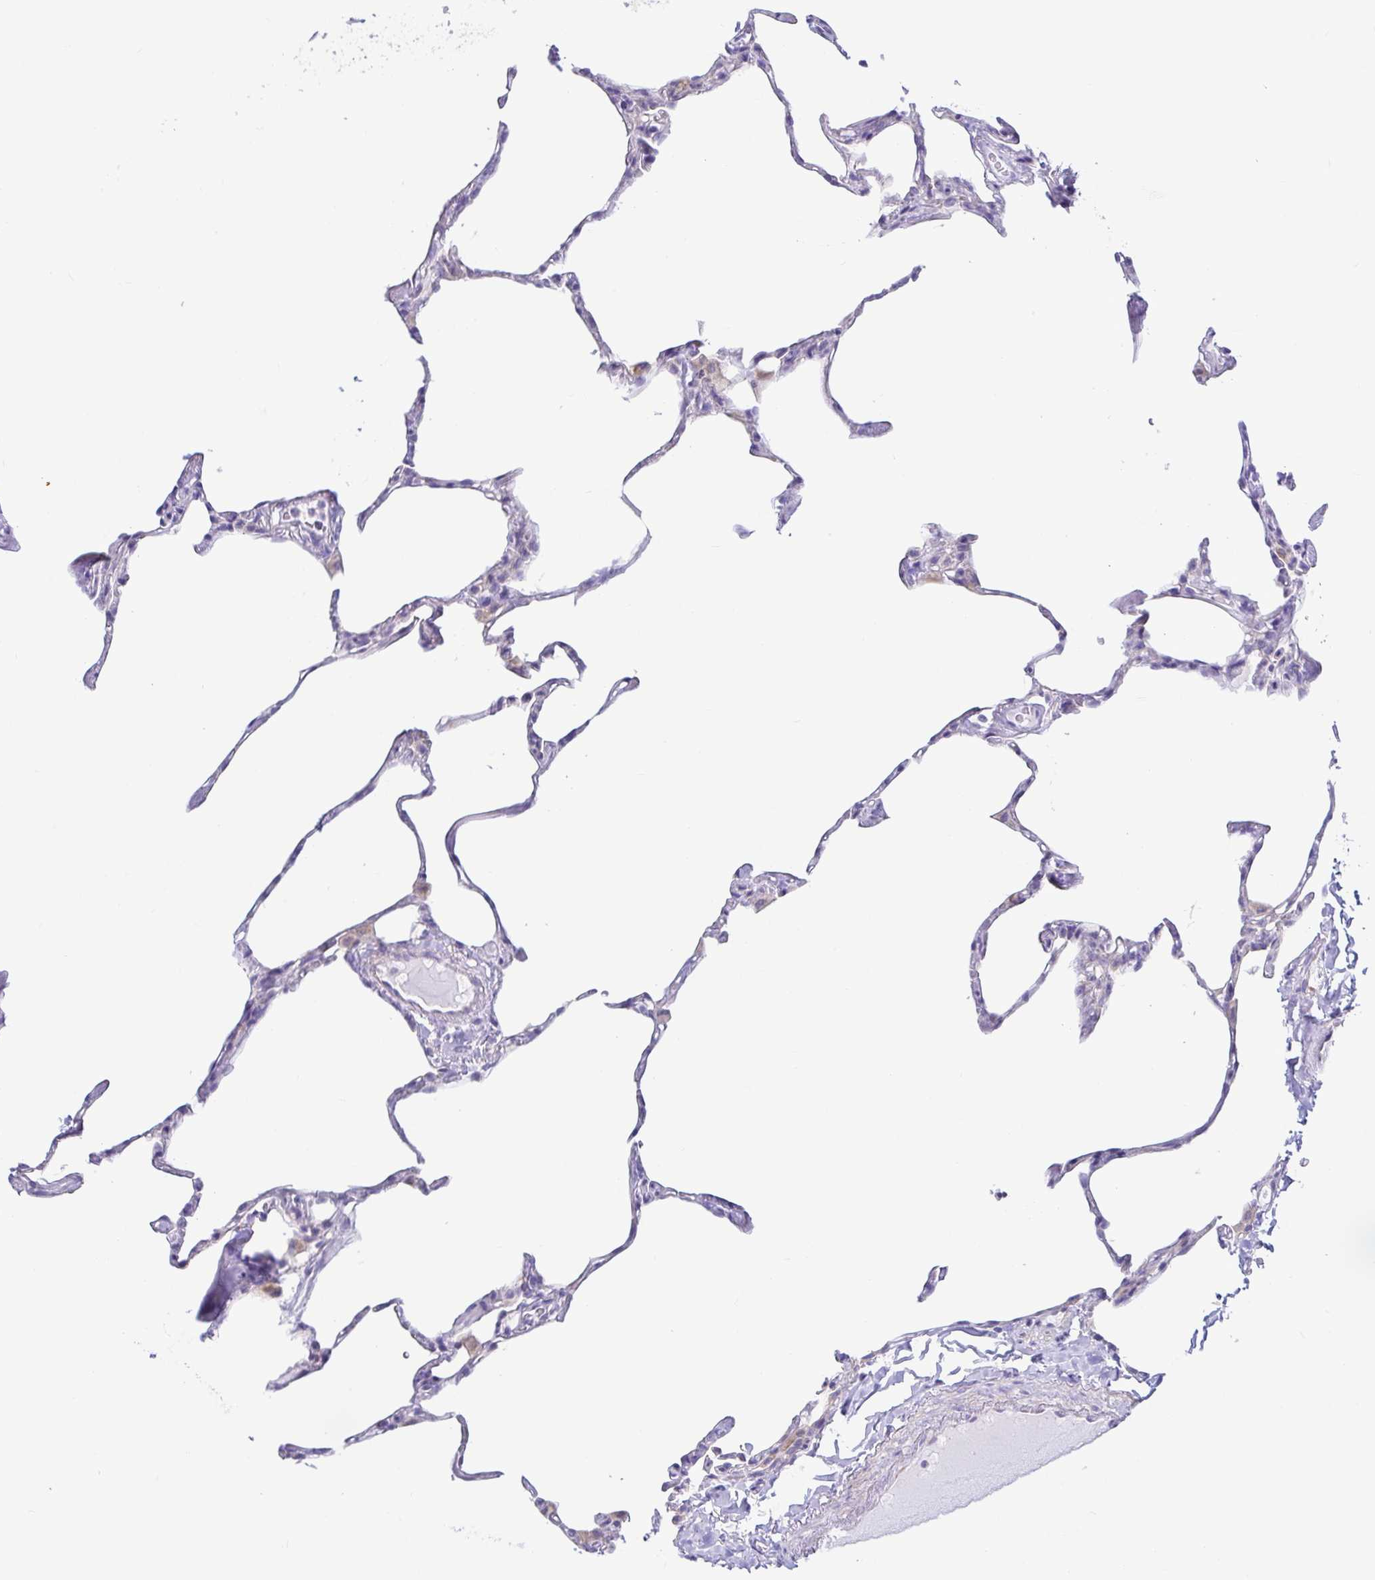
{"staining": {"intensity": "negative", "quantity": "none", "location": "none"}, "tissue": "lung", "cell_type": "Alveolar cells", "image_type": "normal", "snomed": [{"axis": "morphology", "description": "Normal tissue, NOS"}, {"axis": "topography", "description": "Lung"}], "caption": "Immunohistochemical staining of normal human lung displays no significant staining in alveolar cells.", "gene": "TNNI2", "patient": {"sex": "male", "age": 65}}